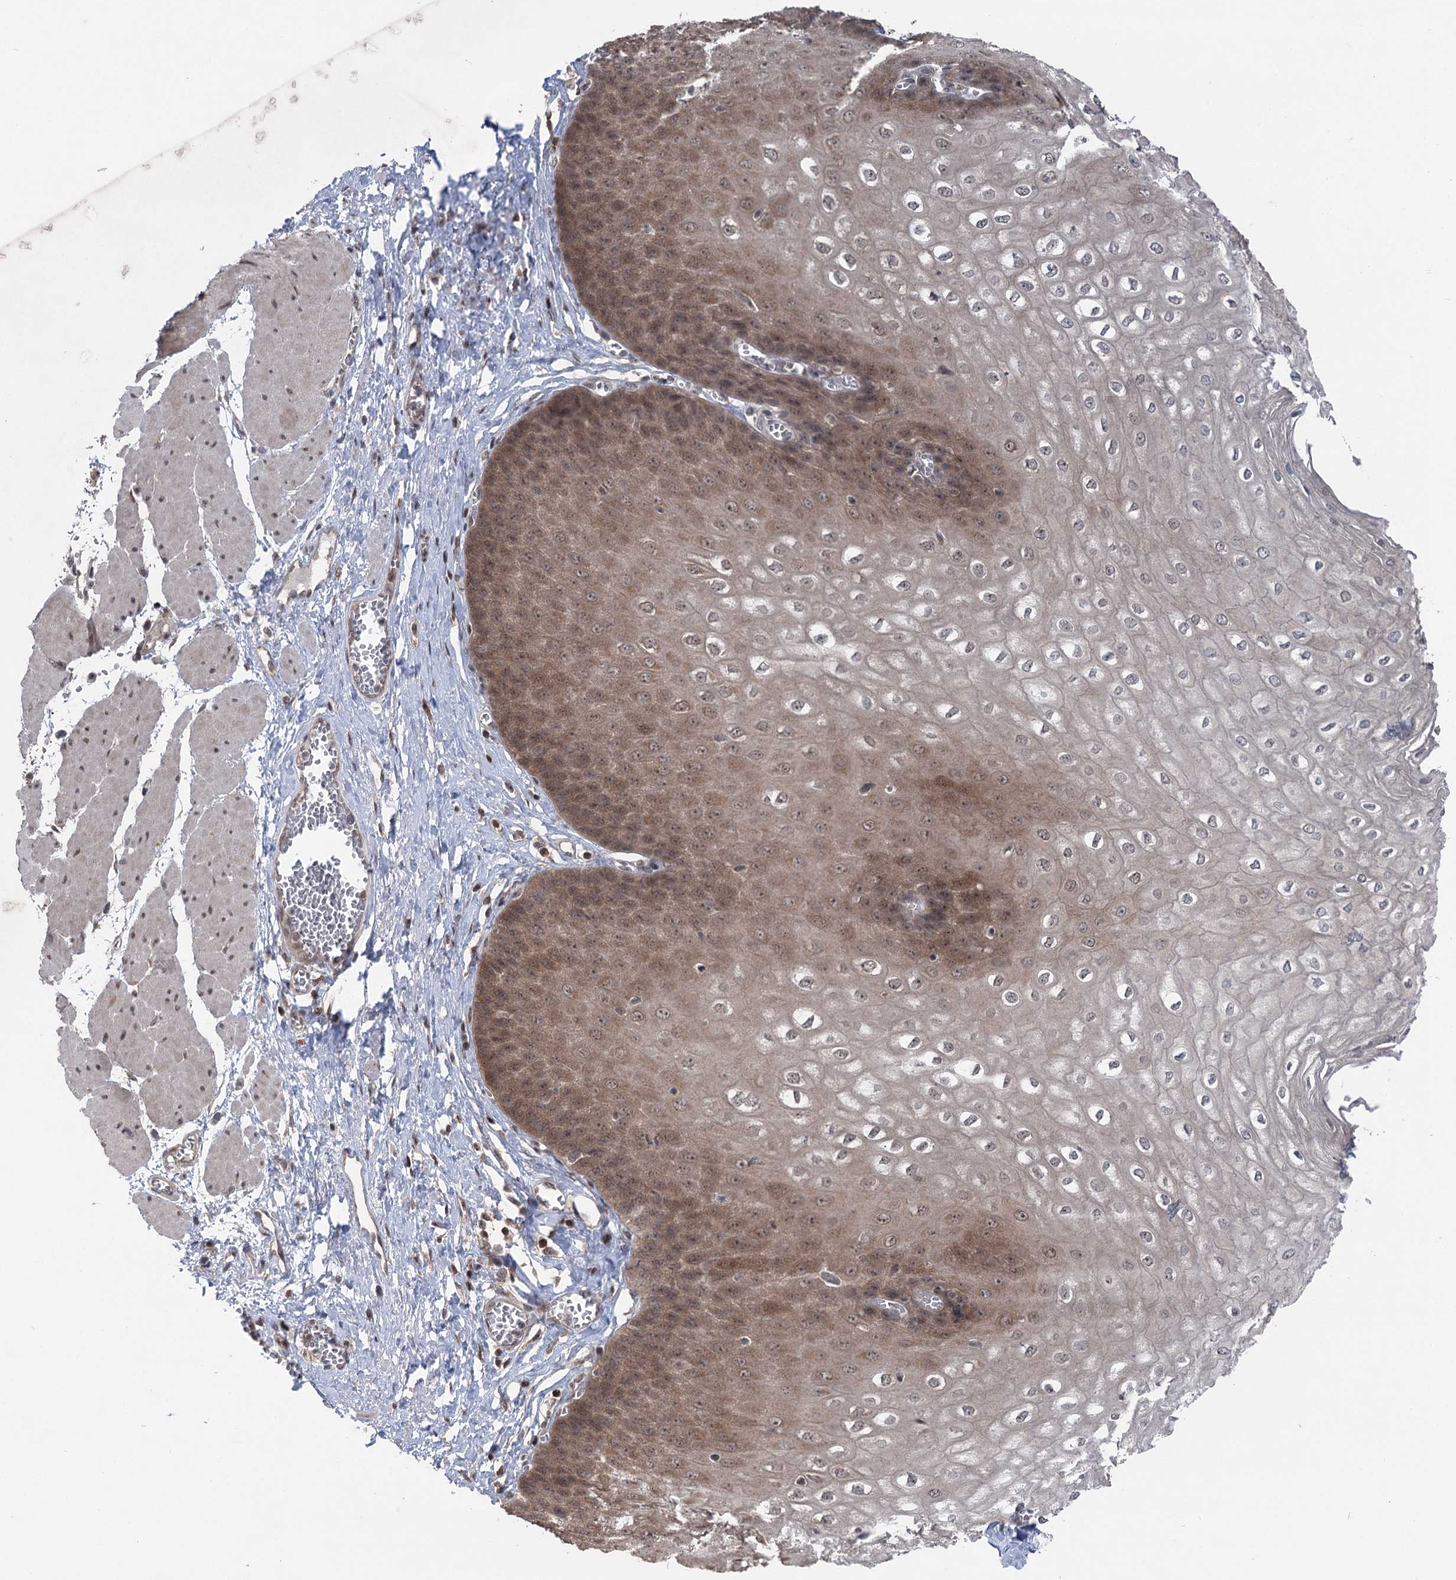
{"staining": {"intensity": "moderate", "quantity": ">75%", "location": "cytoplasmic/membranous,nuclear"}, "tissue": "esophagus", "cell_type": "Squamous epithelial cells", "image_type": "normal", "snomed": [{"axis": "morphology", "description": "Normal tissue, NOS"}, {"axis": "topography", "description": "Esophagus"}], "caption": "This micrograph displays IHC staining of unremarkable esophagus, with medium moderate cytoplasmic/membranous,nuclear staining in about >75% of squamous epithelial cells.", "gene": "CCSER2", "patient": {"sex": "male", "age": 60}}